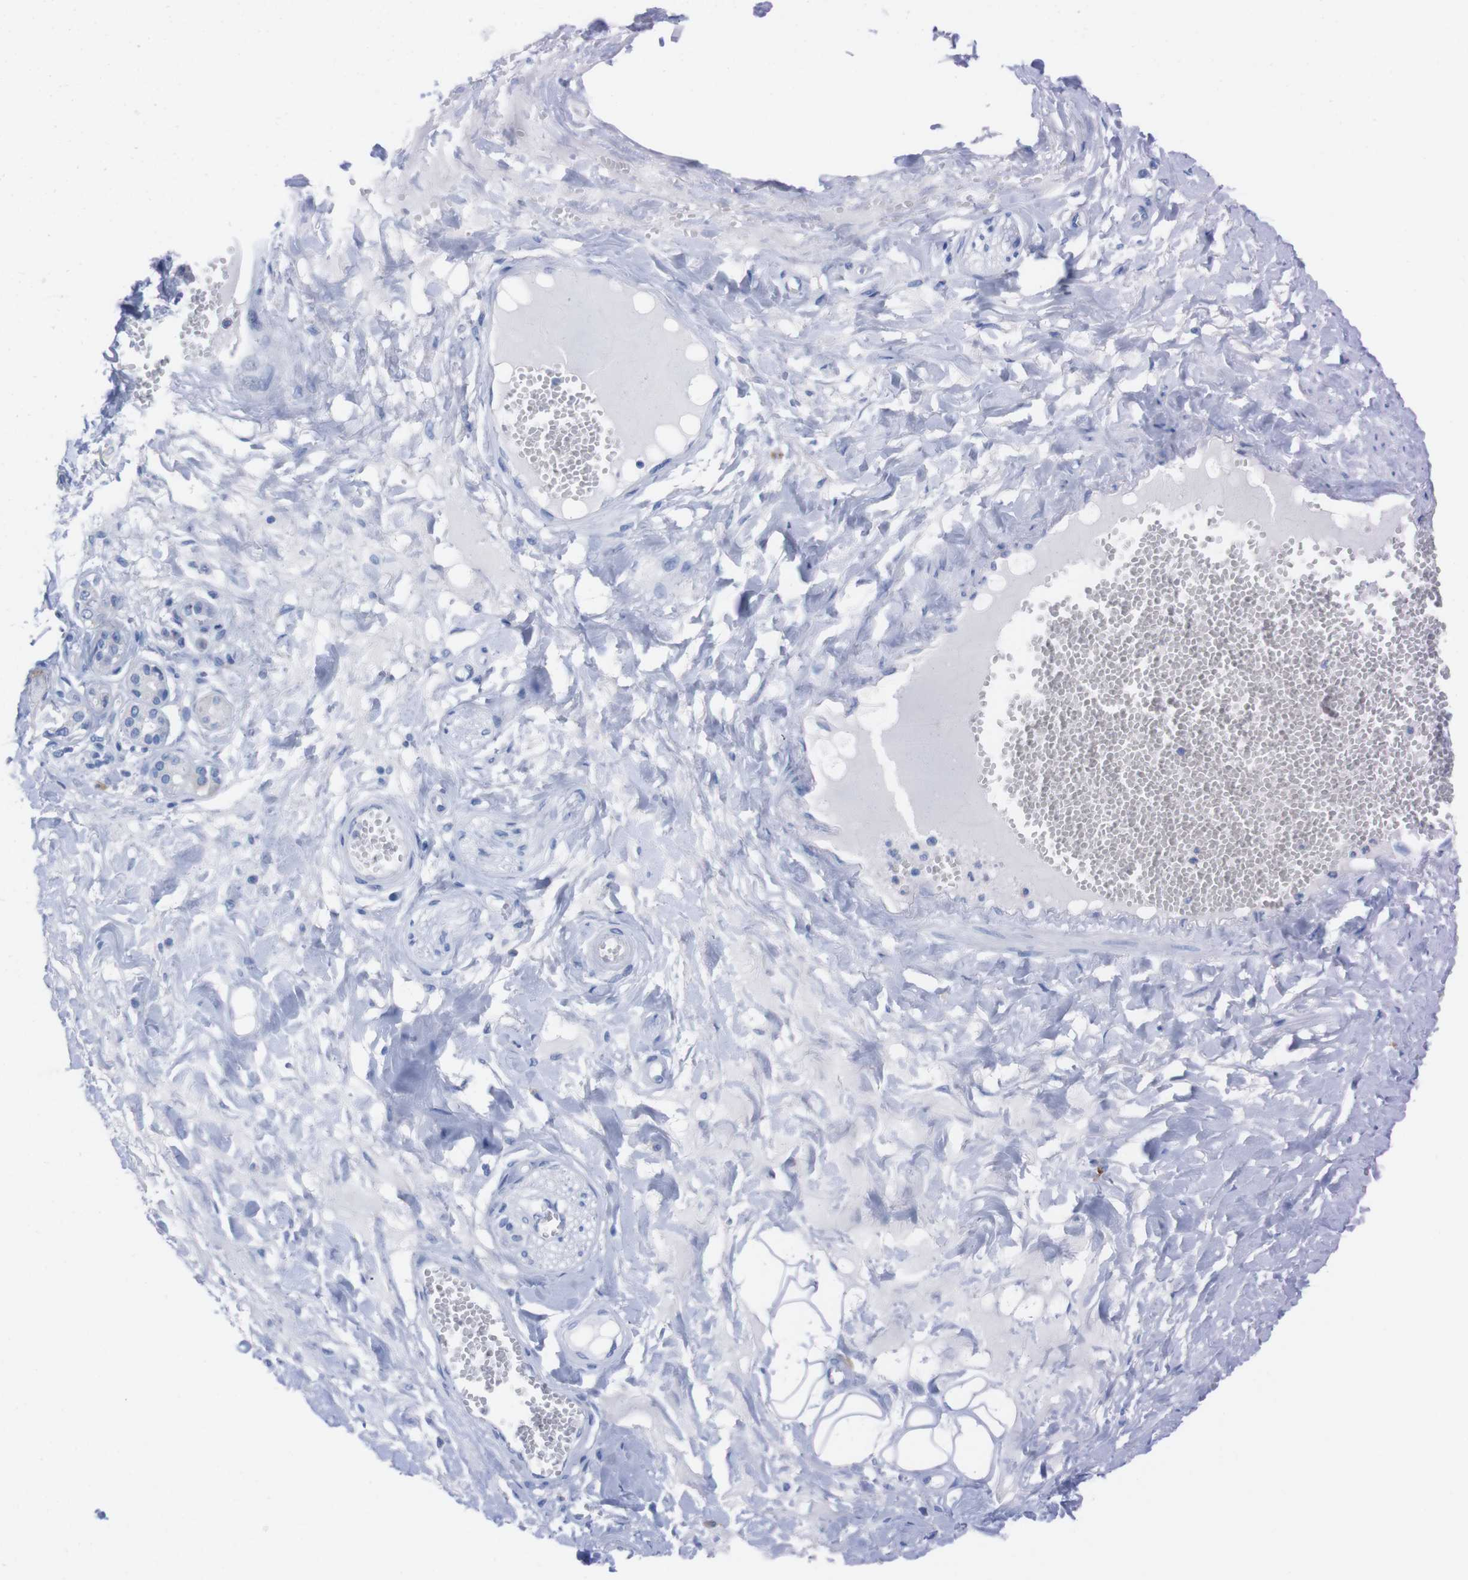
{"staining": {"intensity": "negative", "quantity": "none", "location": "none"}, "tissue": "adipose tissue", "cell_type": "Adipocytes", "image_type": "normal", "snomed": [{"axis": "morphology", "description": "Normal tissue, NOS"}, {"axis": "morphology", "description": "Inflammation, NOS"}, {"axis": "topography", "description": "Salivary gland"}, {"axis": "topography", "description": "Peripheral nerve tissue"}], "caption": "Adipose tissue was stained to show a protein in brown. There is no significant expression in adipocytes.", "gene": "TMEM243", "patient": {"sex": "female", "age": 75}}